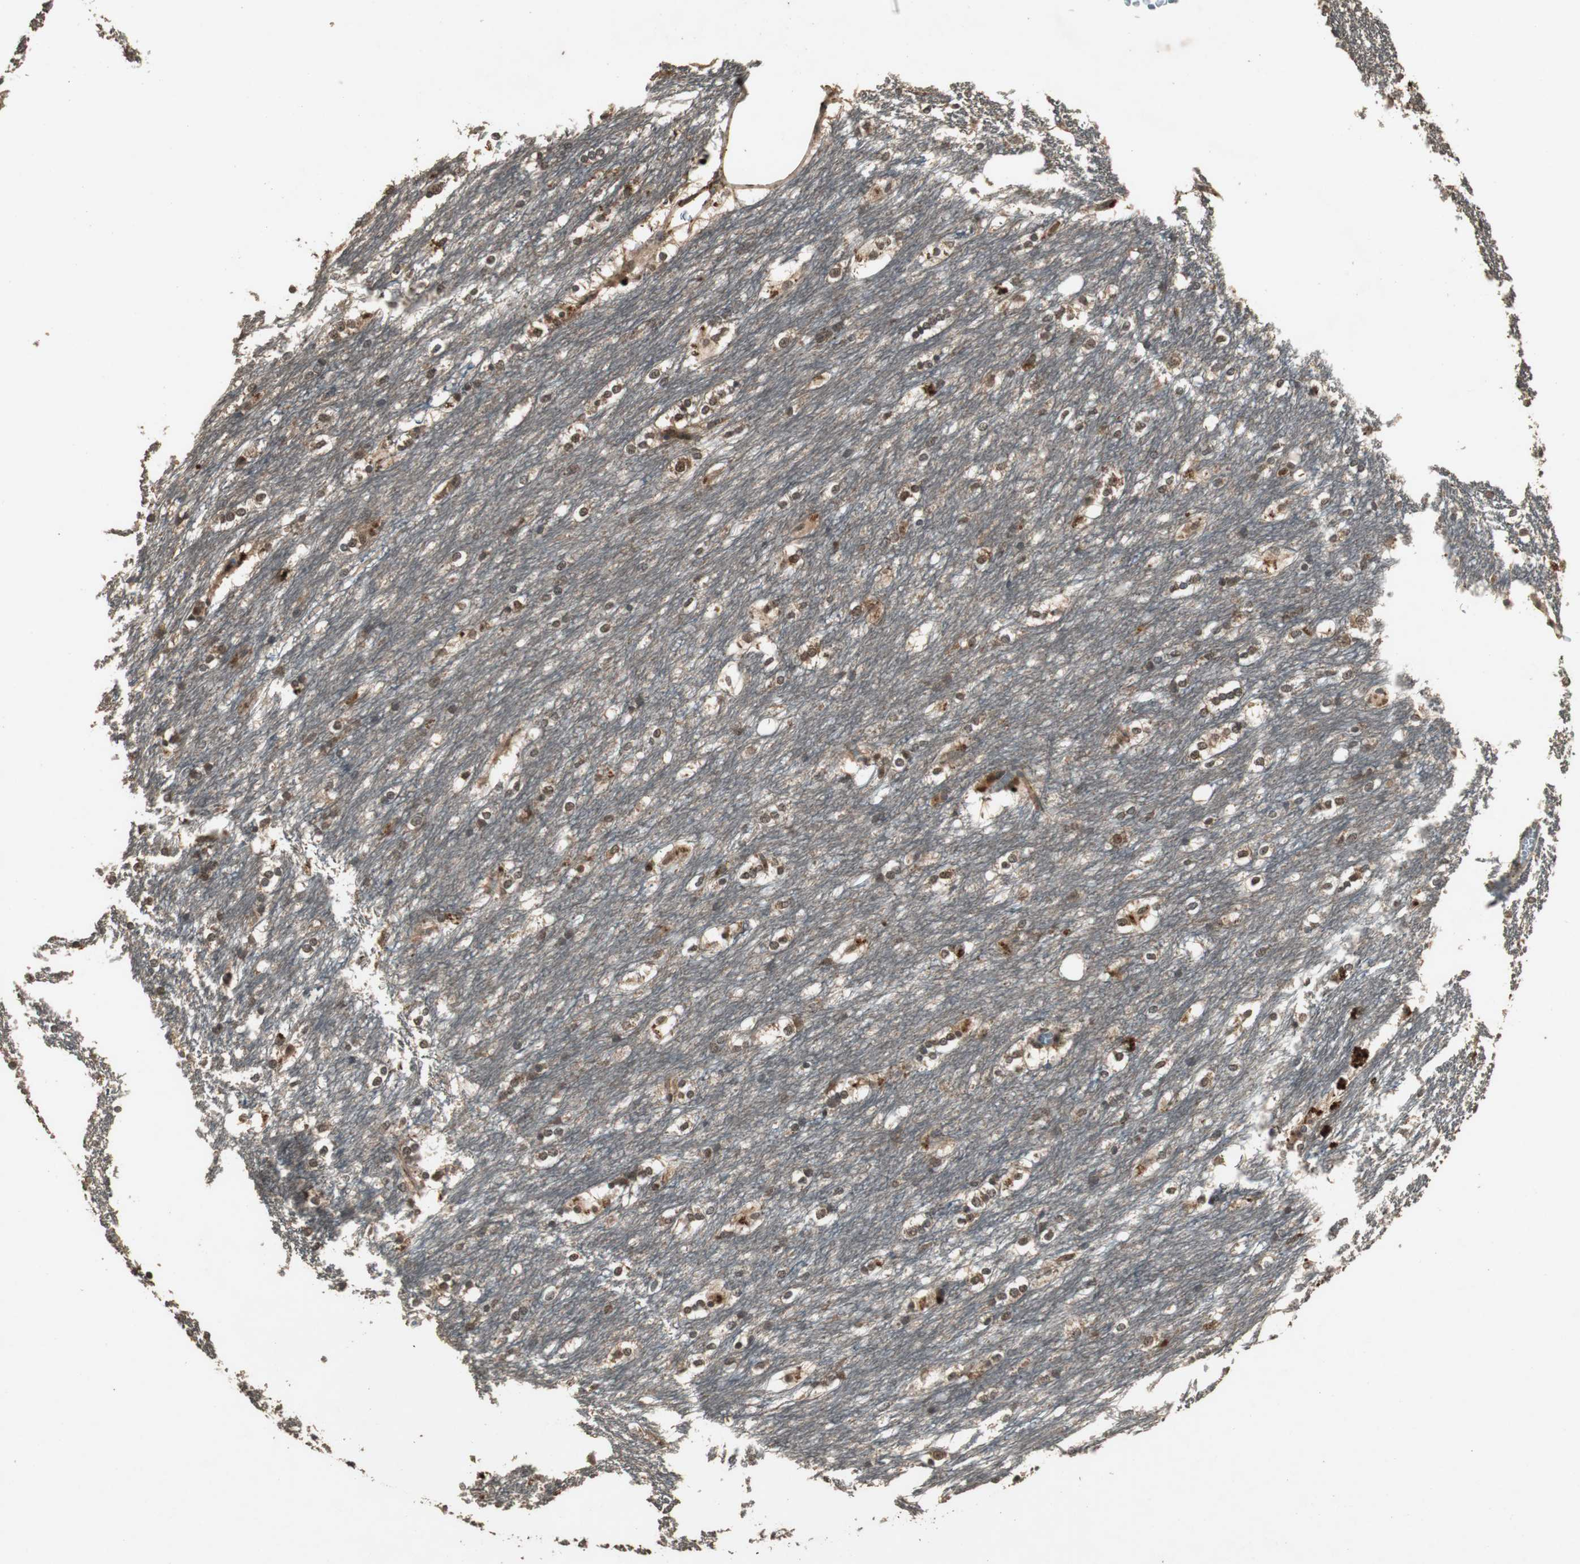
{"staining": {"intensity": "strong", "quantity": ">75%", "location": "cytoplasmic/membranous,nuclear"}, "tissue": "caudate", "cell_type": "Glial cells", "image_type": "normal", "snomed": [{"axis": "morphology", "description": "Normal tissue, NOS"}, {"axis": "topography", "description": "Lateral ventricle wall"}], "caption": "IHC (DAB (3,3'-diaminobenzidine)) staining of normal caudate displays strong cytoplasmic/membranous,nuclear protein positivity in approximately >75% of glial cells.", "gene": "EMX1", "patient": {"sex": "female", "age": 19}}